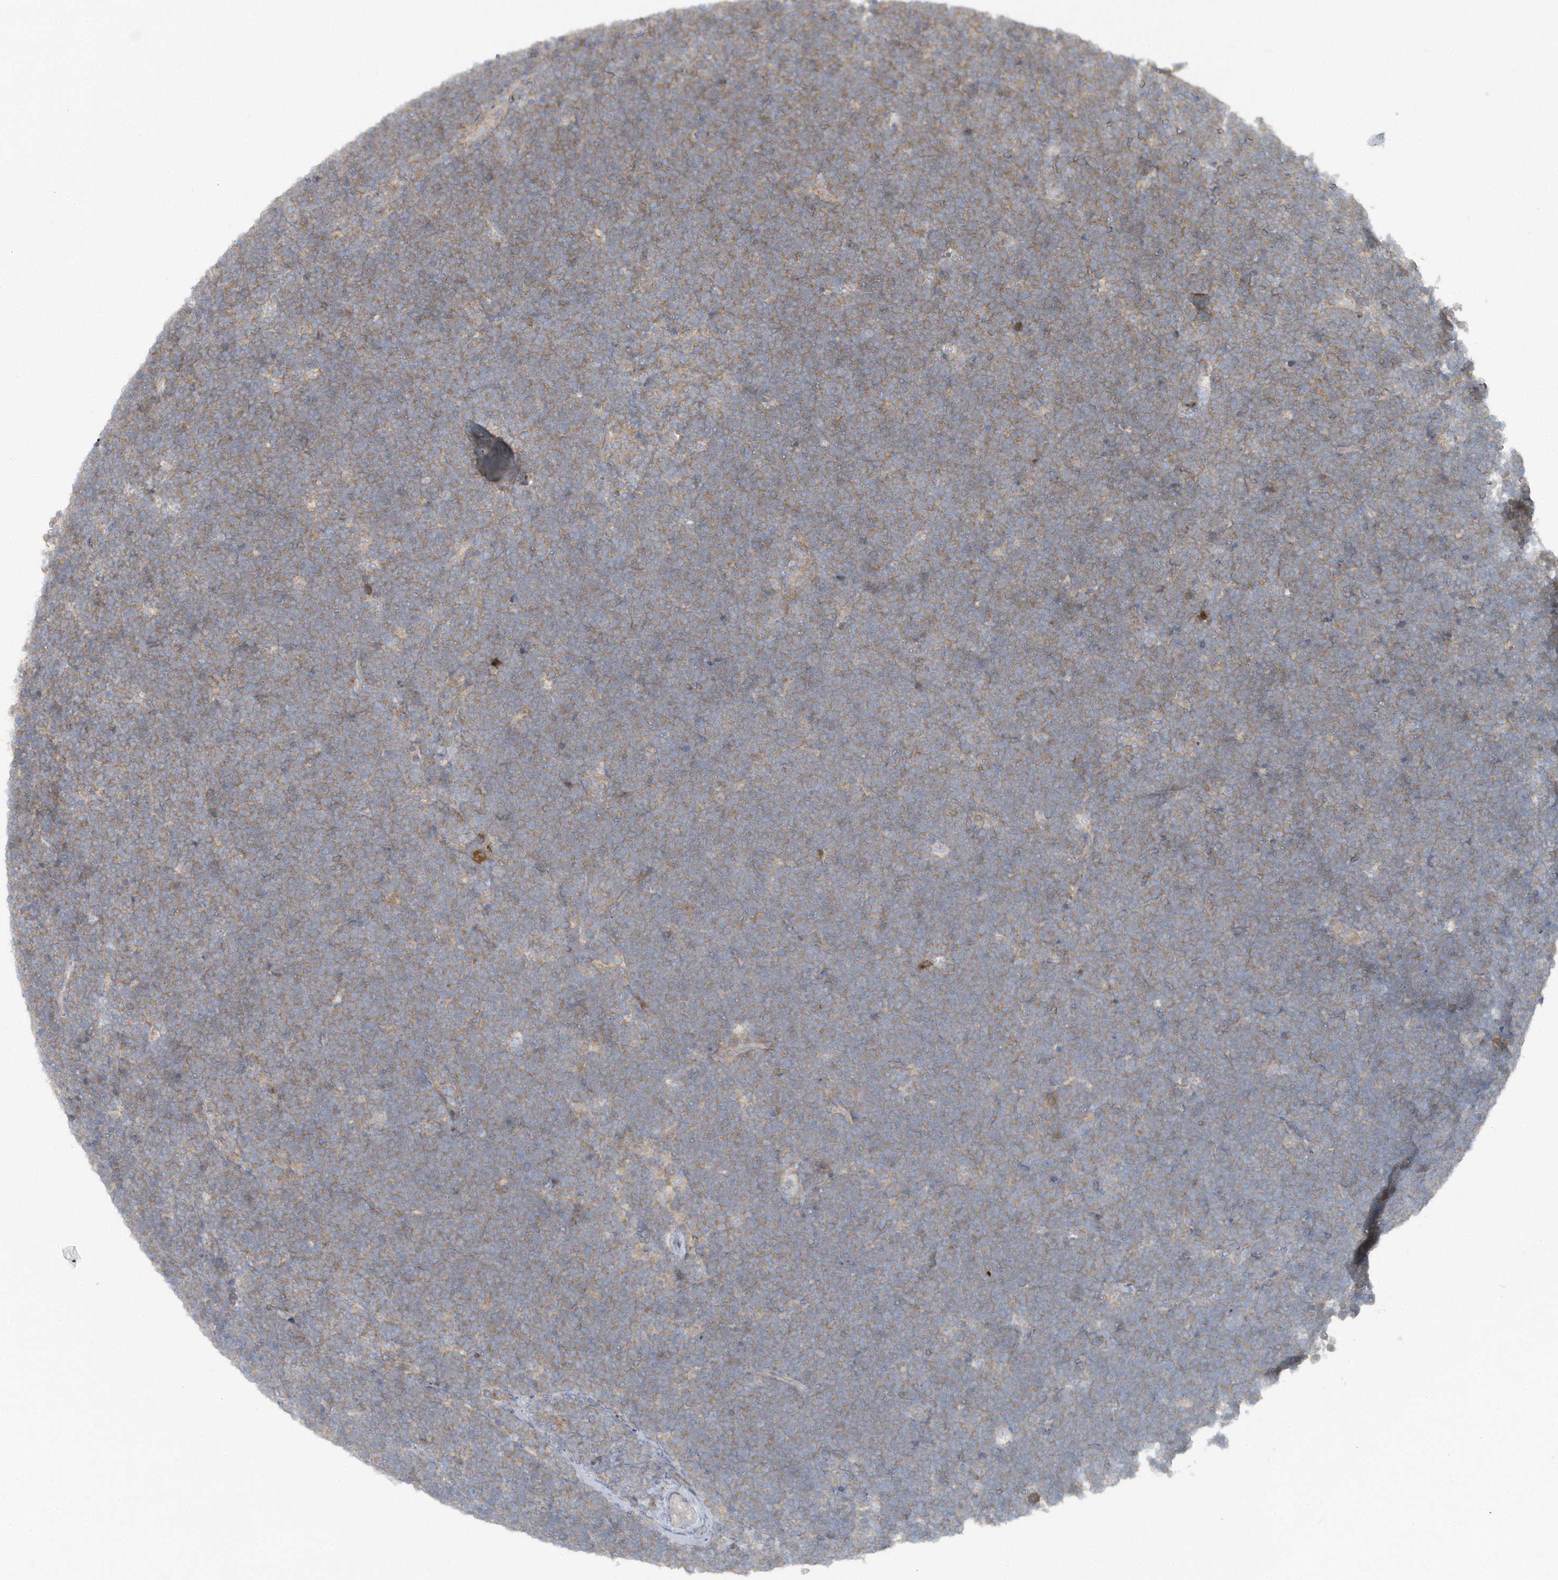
{"staining": {"intensity": "weak", "quantity": ">75%", "location": "cytoplasmic/membranous"}, "tissue": "lymphoma", "cell_type": "Tumor cells", "image_type": "cancer", "snomed": [{"axis": "morphology", "description": "Malignant lymphoma, non-Hodgkin's type, High grade"}, {"axis": "topography", "description": "Lymph node"}], "caption": "High-magnification brightfield microscopy of malignant lymphoma, non-Hodgkin's type (high-grade) stained with DAB (brown) and counterstained with hematoxylin (blue). tumor cells exhibit weak cytoplasmic/membranous positivity is seen in approximately>75% of cells. (DAB (3,3'-diaminobenzidine) IHC, brown staining for protein, blue staining for nuclei).", "gene": "CNOT10", "patient": {"sex": "male", "age": 13}}